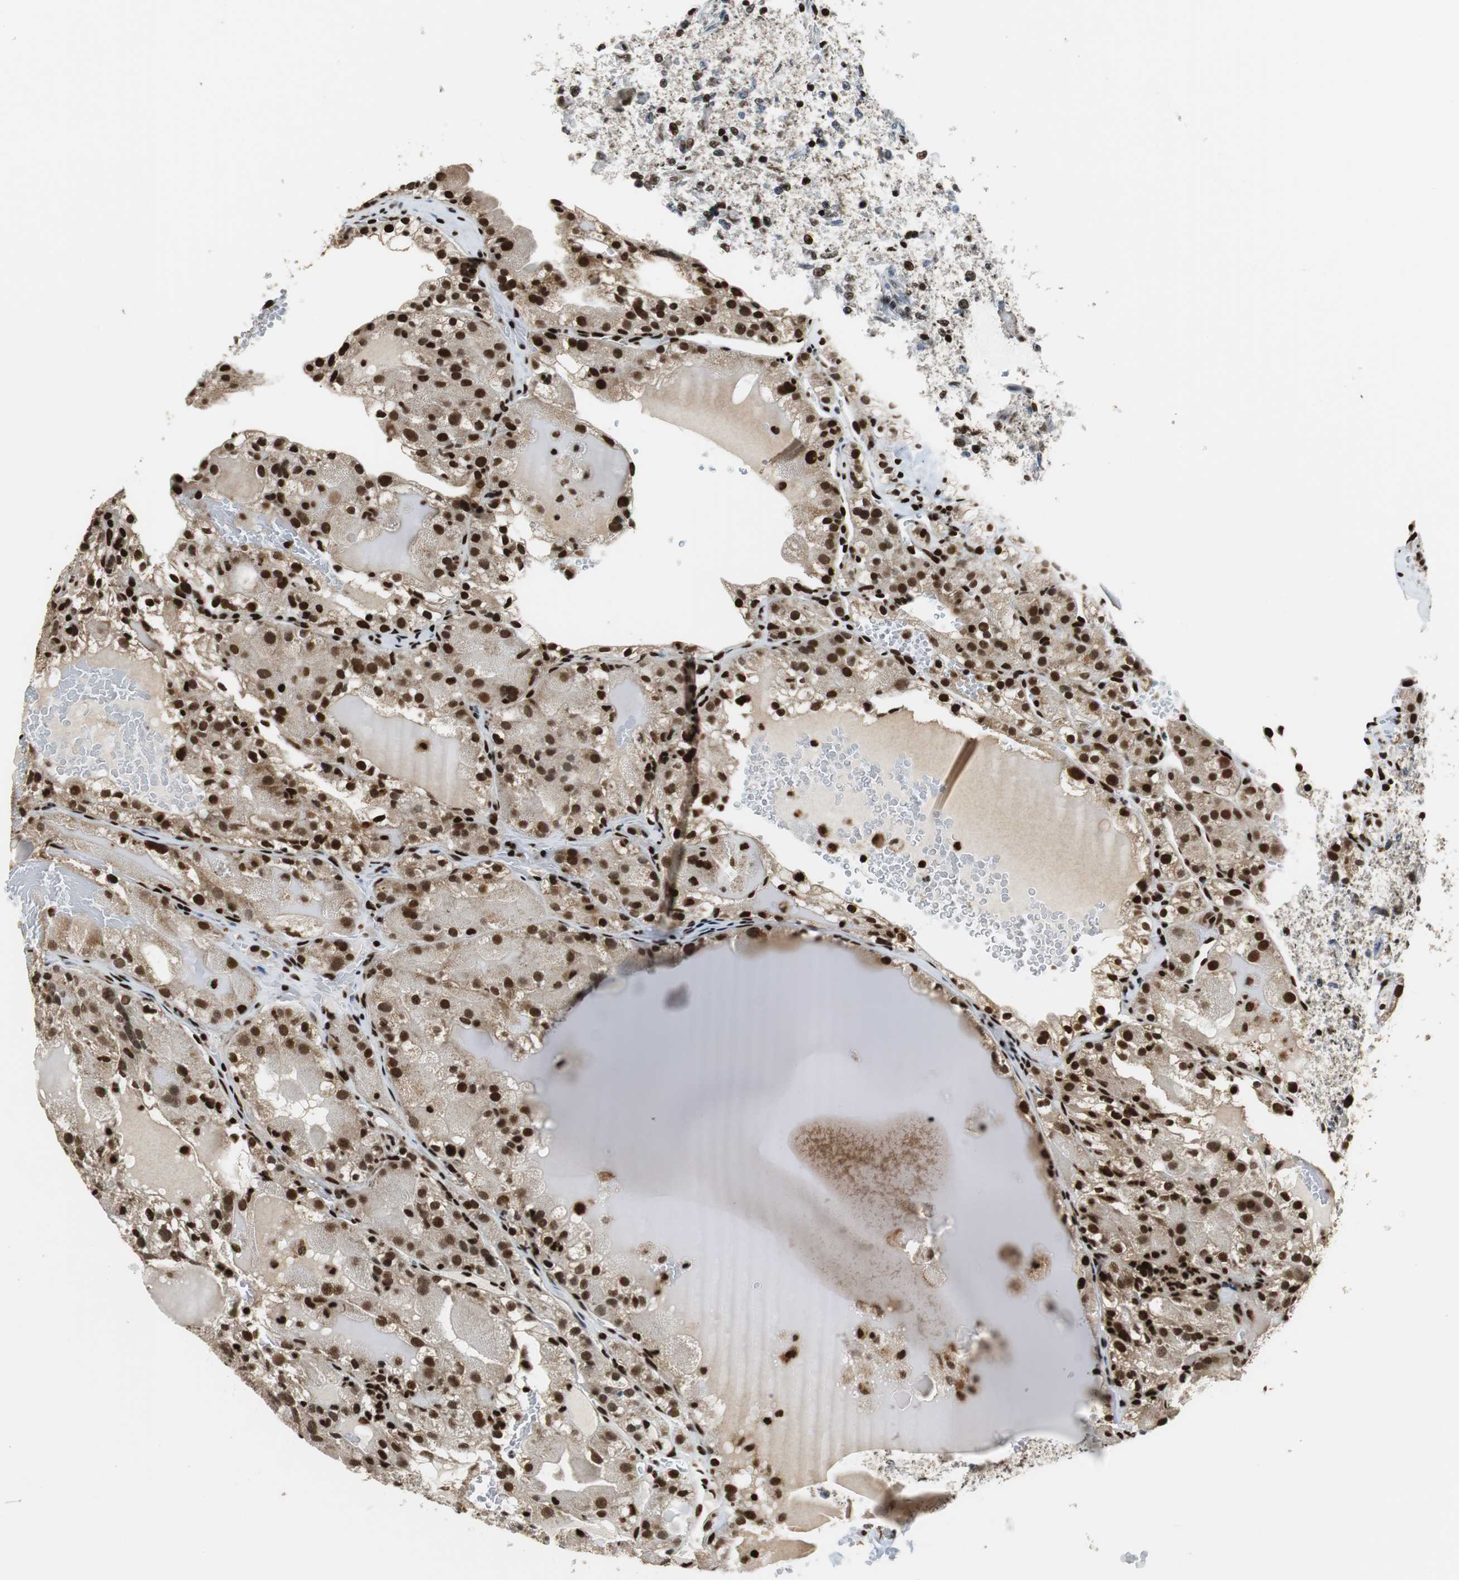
{"staining": {"intensity": "strong", "quantity": ">75%", "location": "nuclear"}, "tissue": "renal cancer", "cell_type": "Tumor cells", "image_type": "cancer", "snomed": [{"axis": "morphology", "description": "Normal tissue, NOS"}, {"axis": "morphology", "description": "Adenocarcinoma, NOS"}, {"axis": "topography", "description": "Kidney"}], "caption": "Approximately >75% of tumor cells in renal cancer (adenocarcinoma) exhibit strong nuclear protein expression as visualized by brown immunohistochemical staining.", "gene": "HDAC1", "patient": {"sex": "male", "age": 61}}